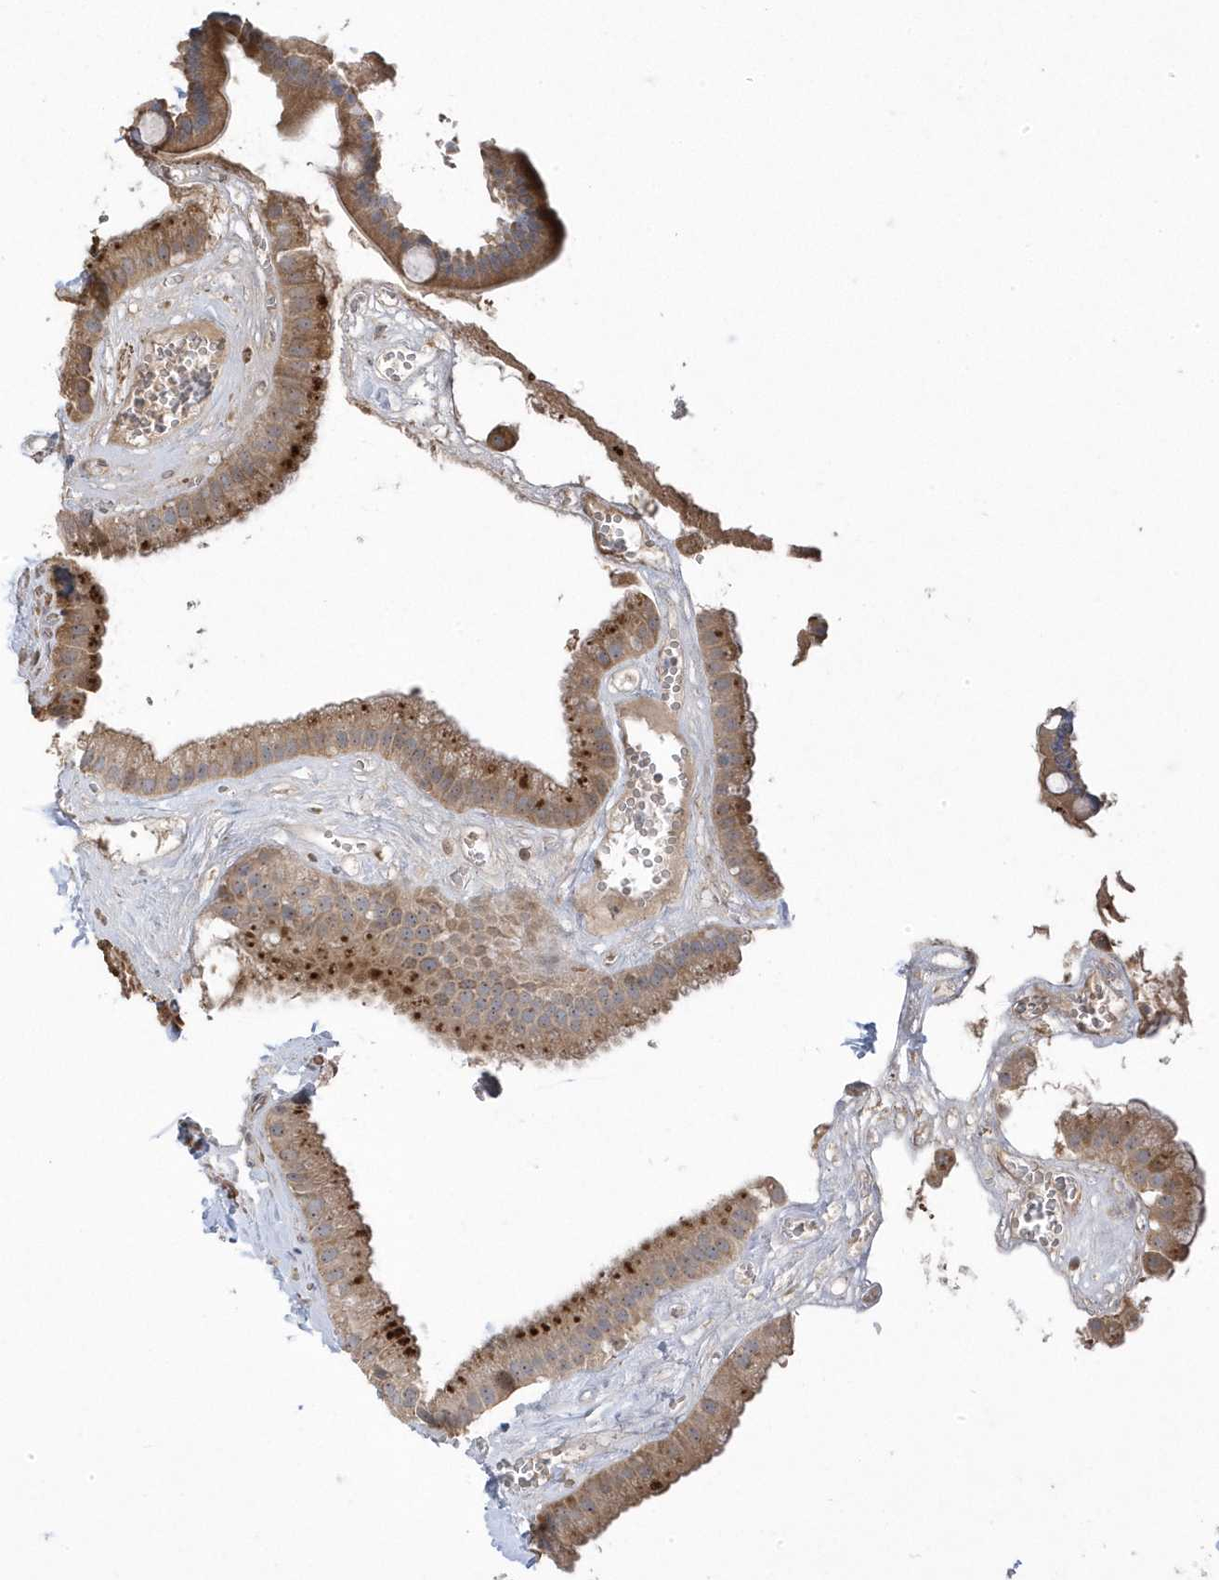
{"staining": {"intensity": "strong", "quantity": "25%-75%", "location": "cytoplasmic/membranous"}, "tissue": "gallbladder", "cell_type": "Glandular cells", "image_type": "normal", "snomed": [{"axis": "morphology", "description": "Normal tissue, NOS"}, {"axis": "topography", "description": "Gallbladder"}], "caption": "About 25%-75% of glandular cells in benign human gallbladder display strong cytoplasmic/membranous protein expression as visualized by brown immunohistochemical staining.", "gene": "GTPBP6", "patient": {"sex": "male", "age": 55}}